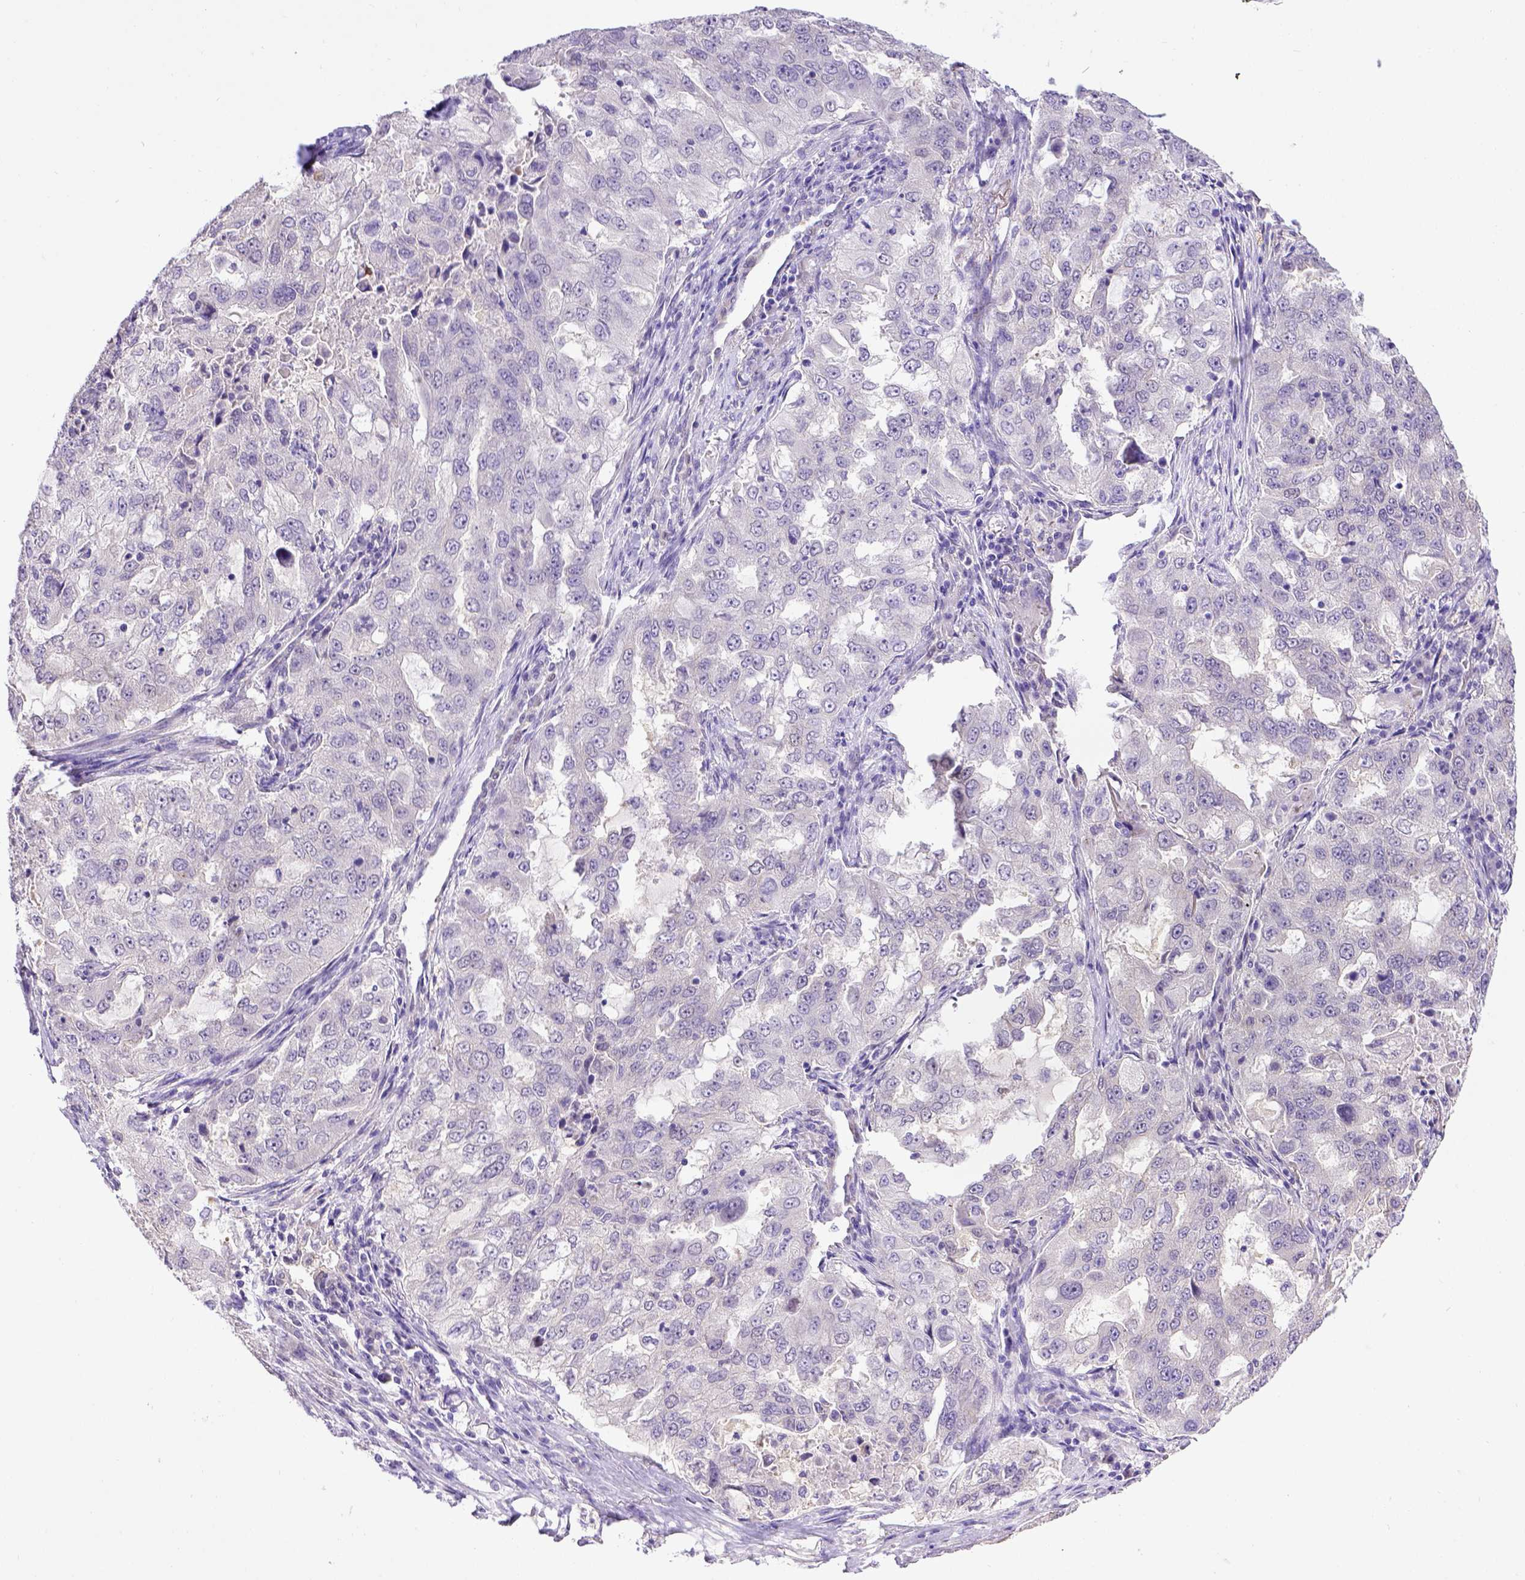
{"staining": {"intensity": "negative", "quantity": "none", "location": "none"}, "tissue": "lung cancer", "cell_type": "Tumor cells", "image_type": "cancer", "snomed": [{"axis": "morphology", "description": "Adenocarcinoma, NOS"}, {"axis": "topography", "description": "Lung"}], "caption": "High power microscopy image of an immunohistochemistry (IHC) photomicrograph of lung cancer (adenocarcinoma), revealing no significant staining in tumor cells.", "gene": "BTN1A1", "patient": {"sex": "female", "age": 61}}